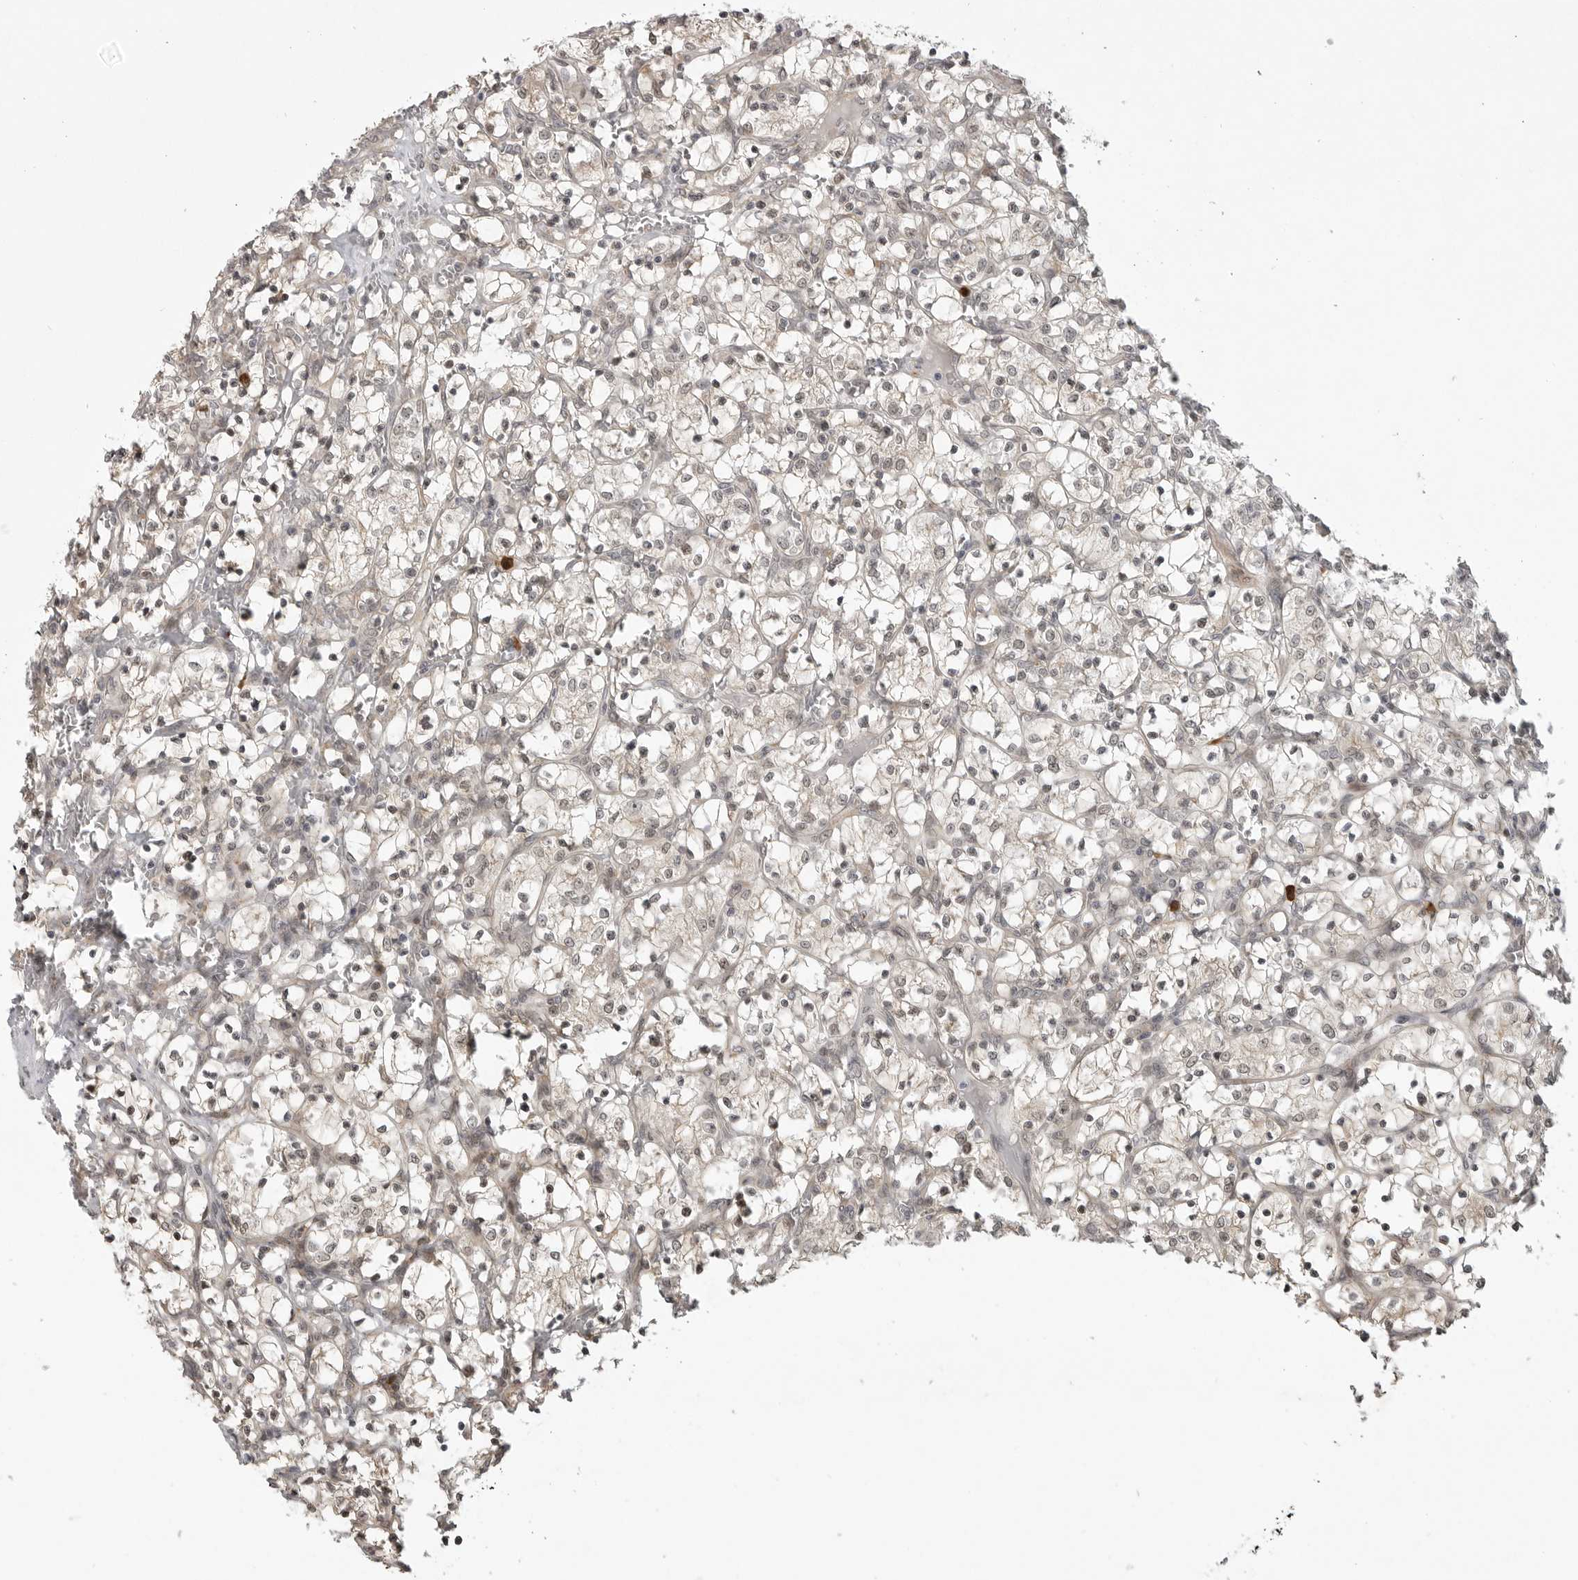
{"staining": {"intensity": "weak", "quantity": "25%-75%", "location": "cytoplasmic/membranous,nuclear"}, "tissue": "renal cancer", "cell_type": "Tumor cells", "image_type": "cancer", "snomed": [{"axis": "morphology", "description": "Adenocarcinoma, NOS"}, {"axis": "topography", "description": "Kidney"}], "caption": "Adenocarcinoma (renal) tissue exhibits weak cytoplasmic/membranous and nuclear staining in approximately 25%-75% of tumor cells, visualized by immunohistochemistry. (DAB IHC with brightfield microscopy, high magnification).", "gene": "CEP295NL", "patient": {"sex": "female", "age": 69}}